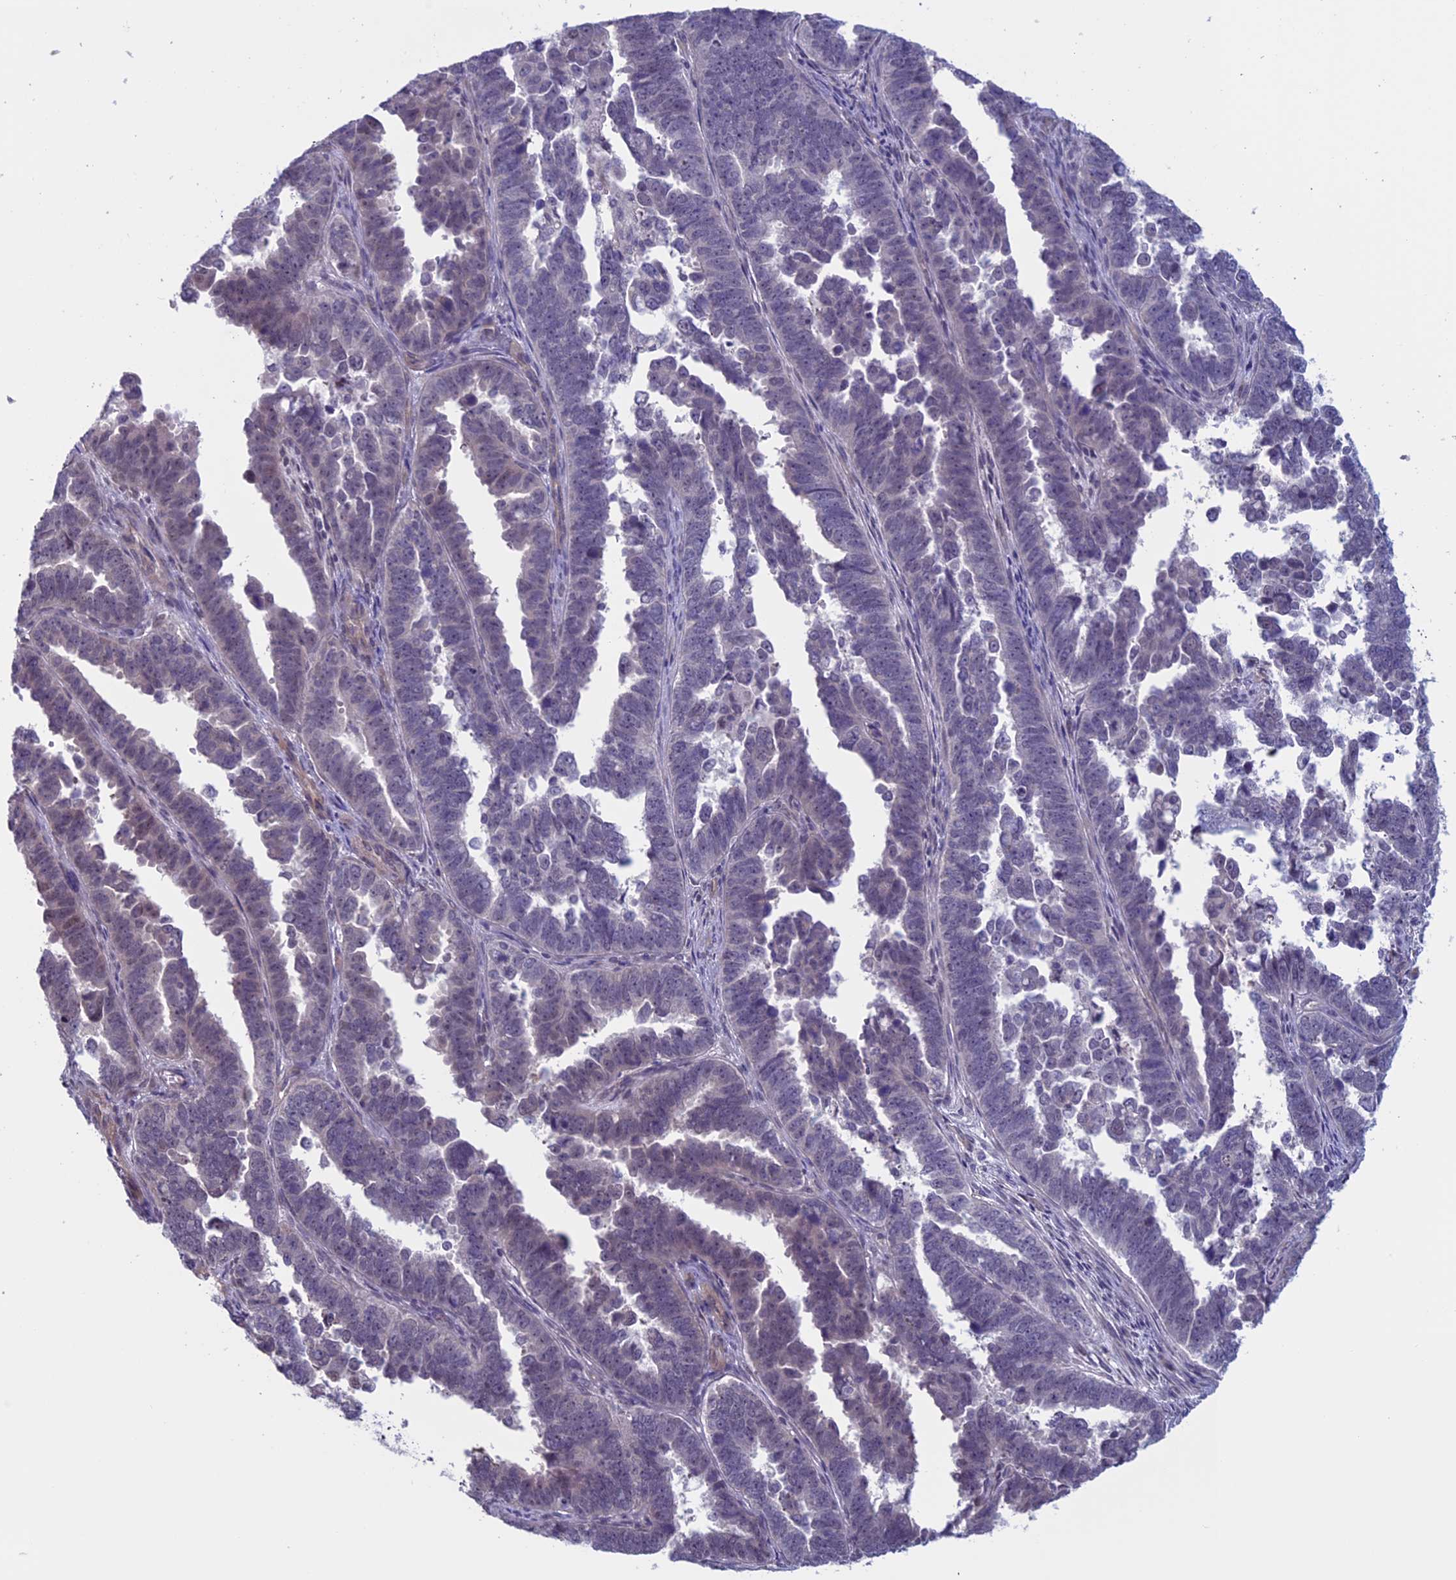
{"staining": {"intensity": "negative", "quantity": "none", "location": "none"}, "tissue": "endometrial cancer", "cell_type": "Tumor cells", "image_type": "cancer", "snomed": [{"axis": "morphology", "description": "Adenocarcinoma, NOS"}, {"axis": "topography", "description": "Endometrium"}], "caption": "Endometrial cancer stained for a protein using immunohistochemistry exhibits no expression tumor cells.", "gene": "SLC1A6", "patient": {"sex": "female", "age": 75}}